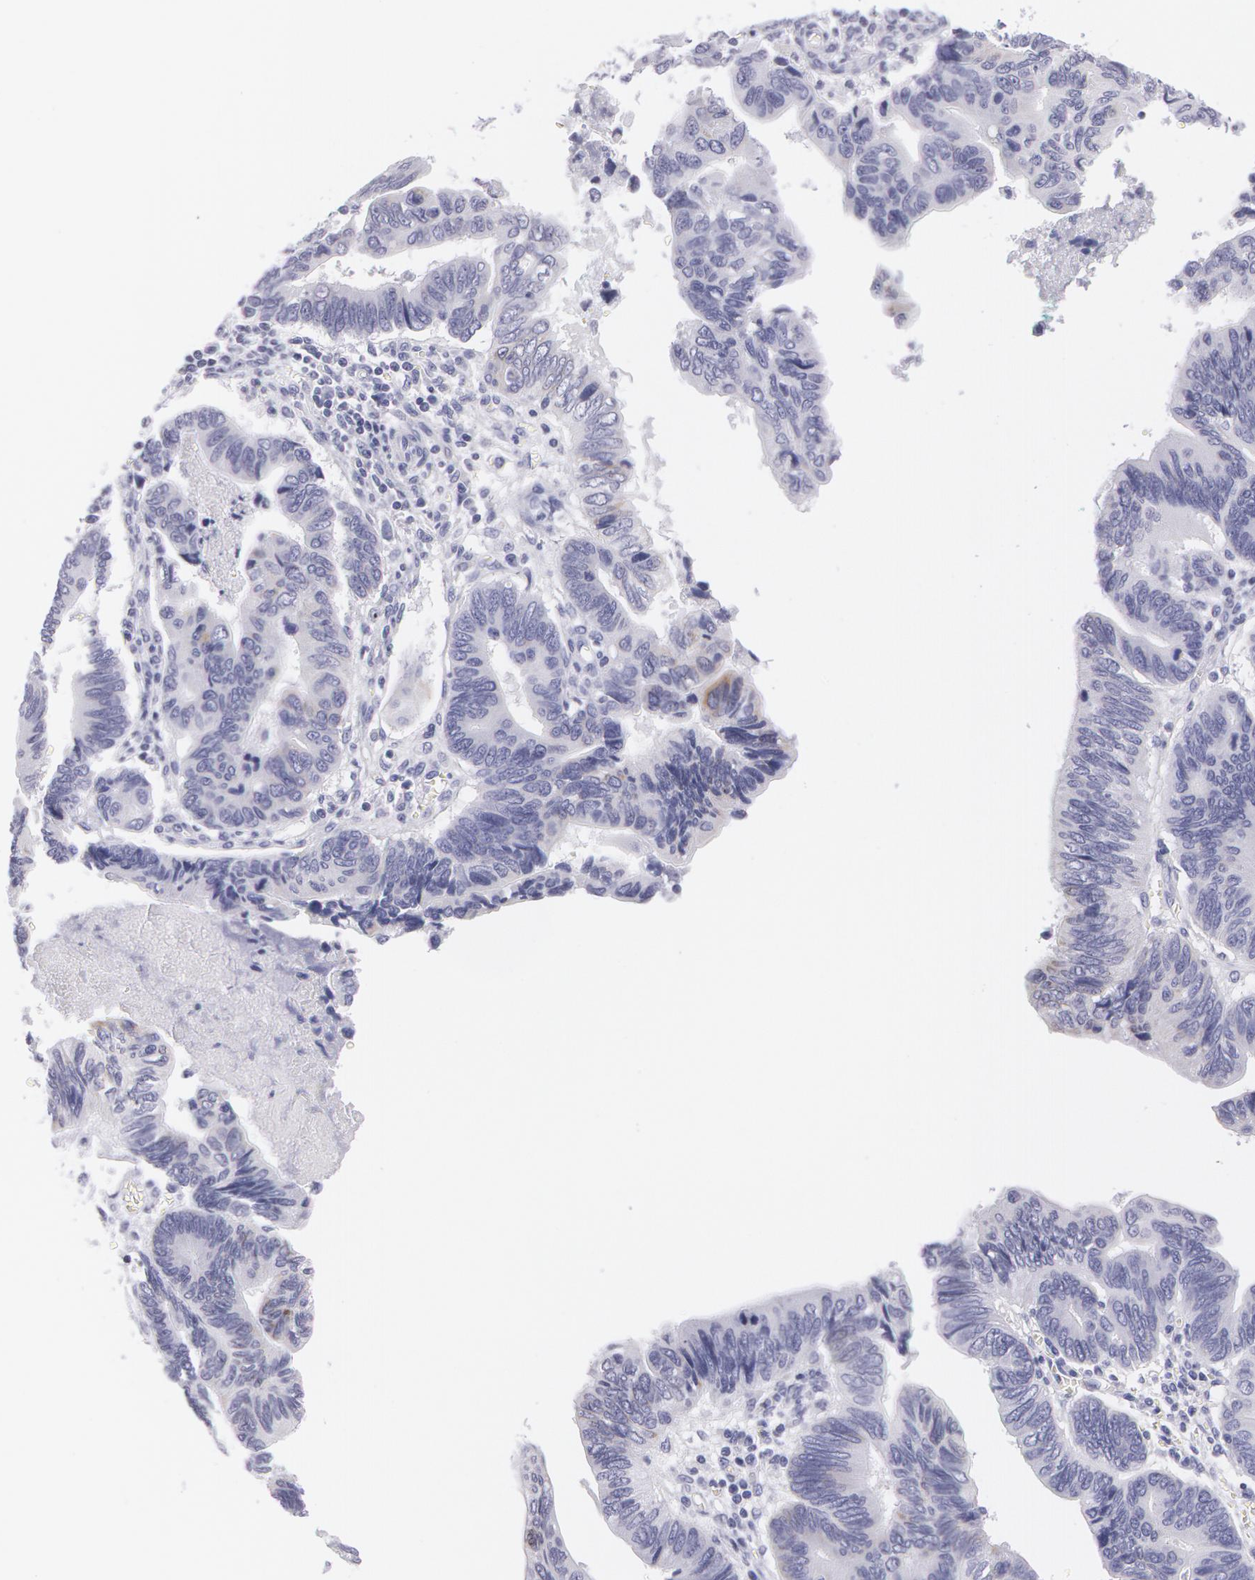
{"staining": {"intensity": "negative", "quantity": "none", "location": "none"}, "tissue": "pancreatic cancer", "cell_type": "Tumor cells", "image_type": "cancer", "snomed": [{"axis": "morphology", "description": "Adenocarcinoma, NOS"}, {"axis": "topography", "description": "Pancreas"}], "caption": "An image of human pancreatic cancer (adenocarcinoma) is negative for staining in tumor cells.", "gene": "AMACR", "patient": {"sex": "female", "age": 70}}